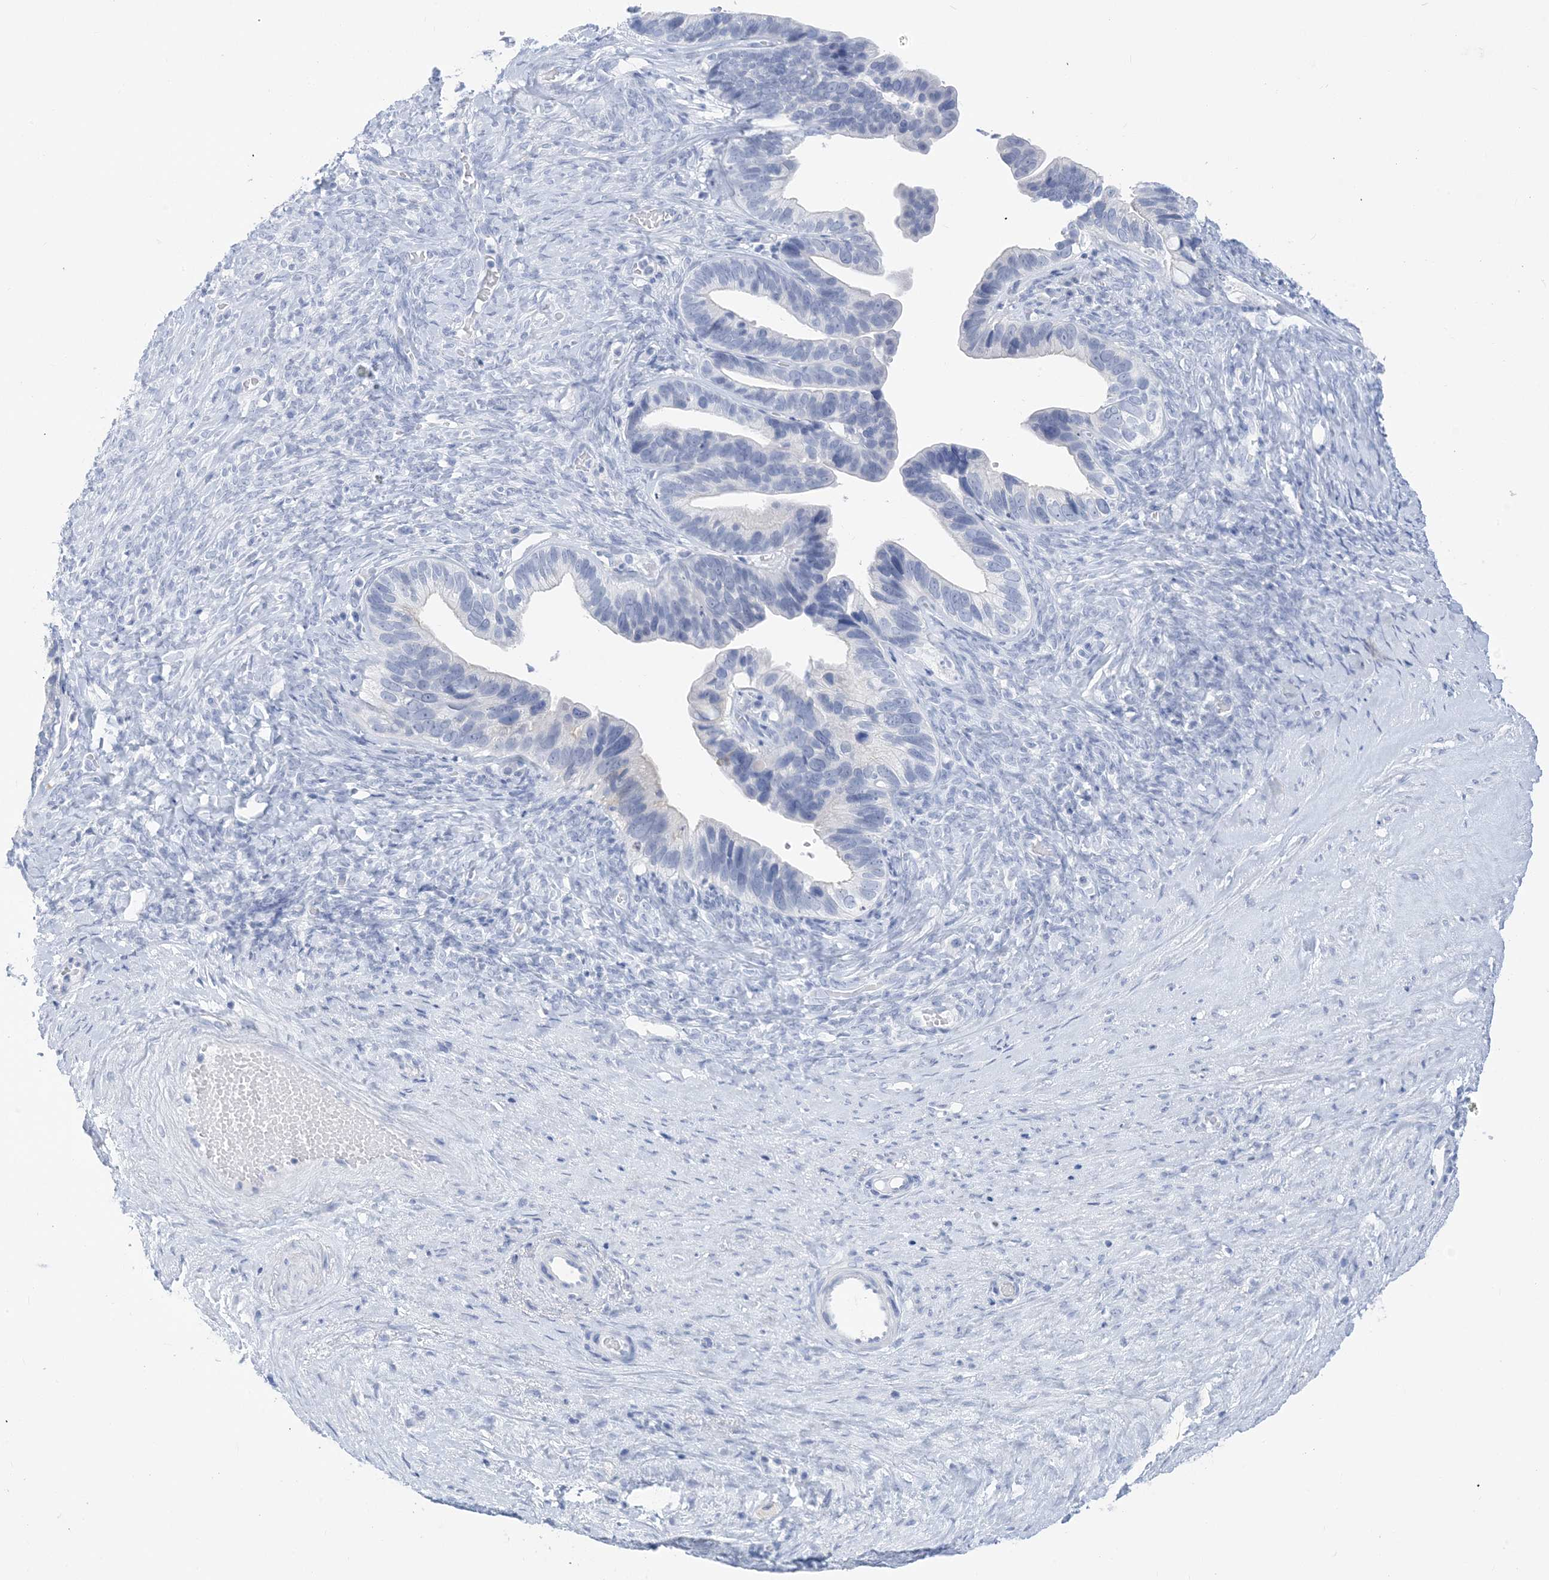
{"staining": {"intensity": "negative", "quantity": "none", "location": "none"}, "tissue": "ovarian cancer", "cell_type": "Tumor cells", "image_type": "cancer", "snomed": [{"axis": "morphology", "description": "Cystadenocarcinoma, serous, NOS"}, {"axis": "topography", "description": "Ovary"}], "caption": "Protein analysis of ovarian serous cystadenocarcinoma demonstrates no significant staining in tumor cells.", "gene": "SH3YL1", "patient": {"sex": "female", "age": 56}}